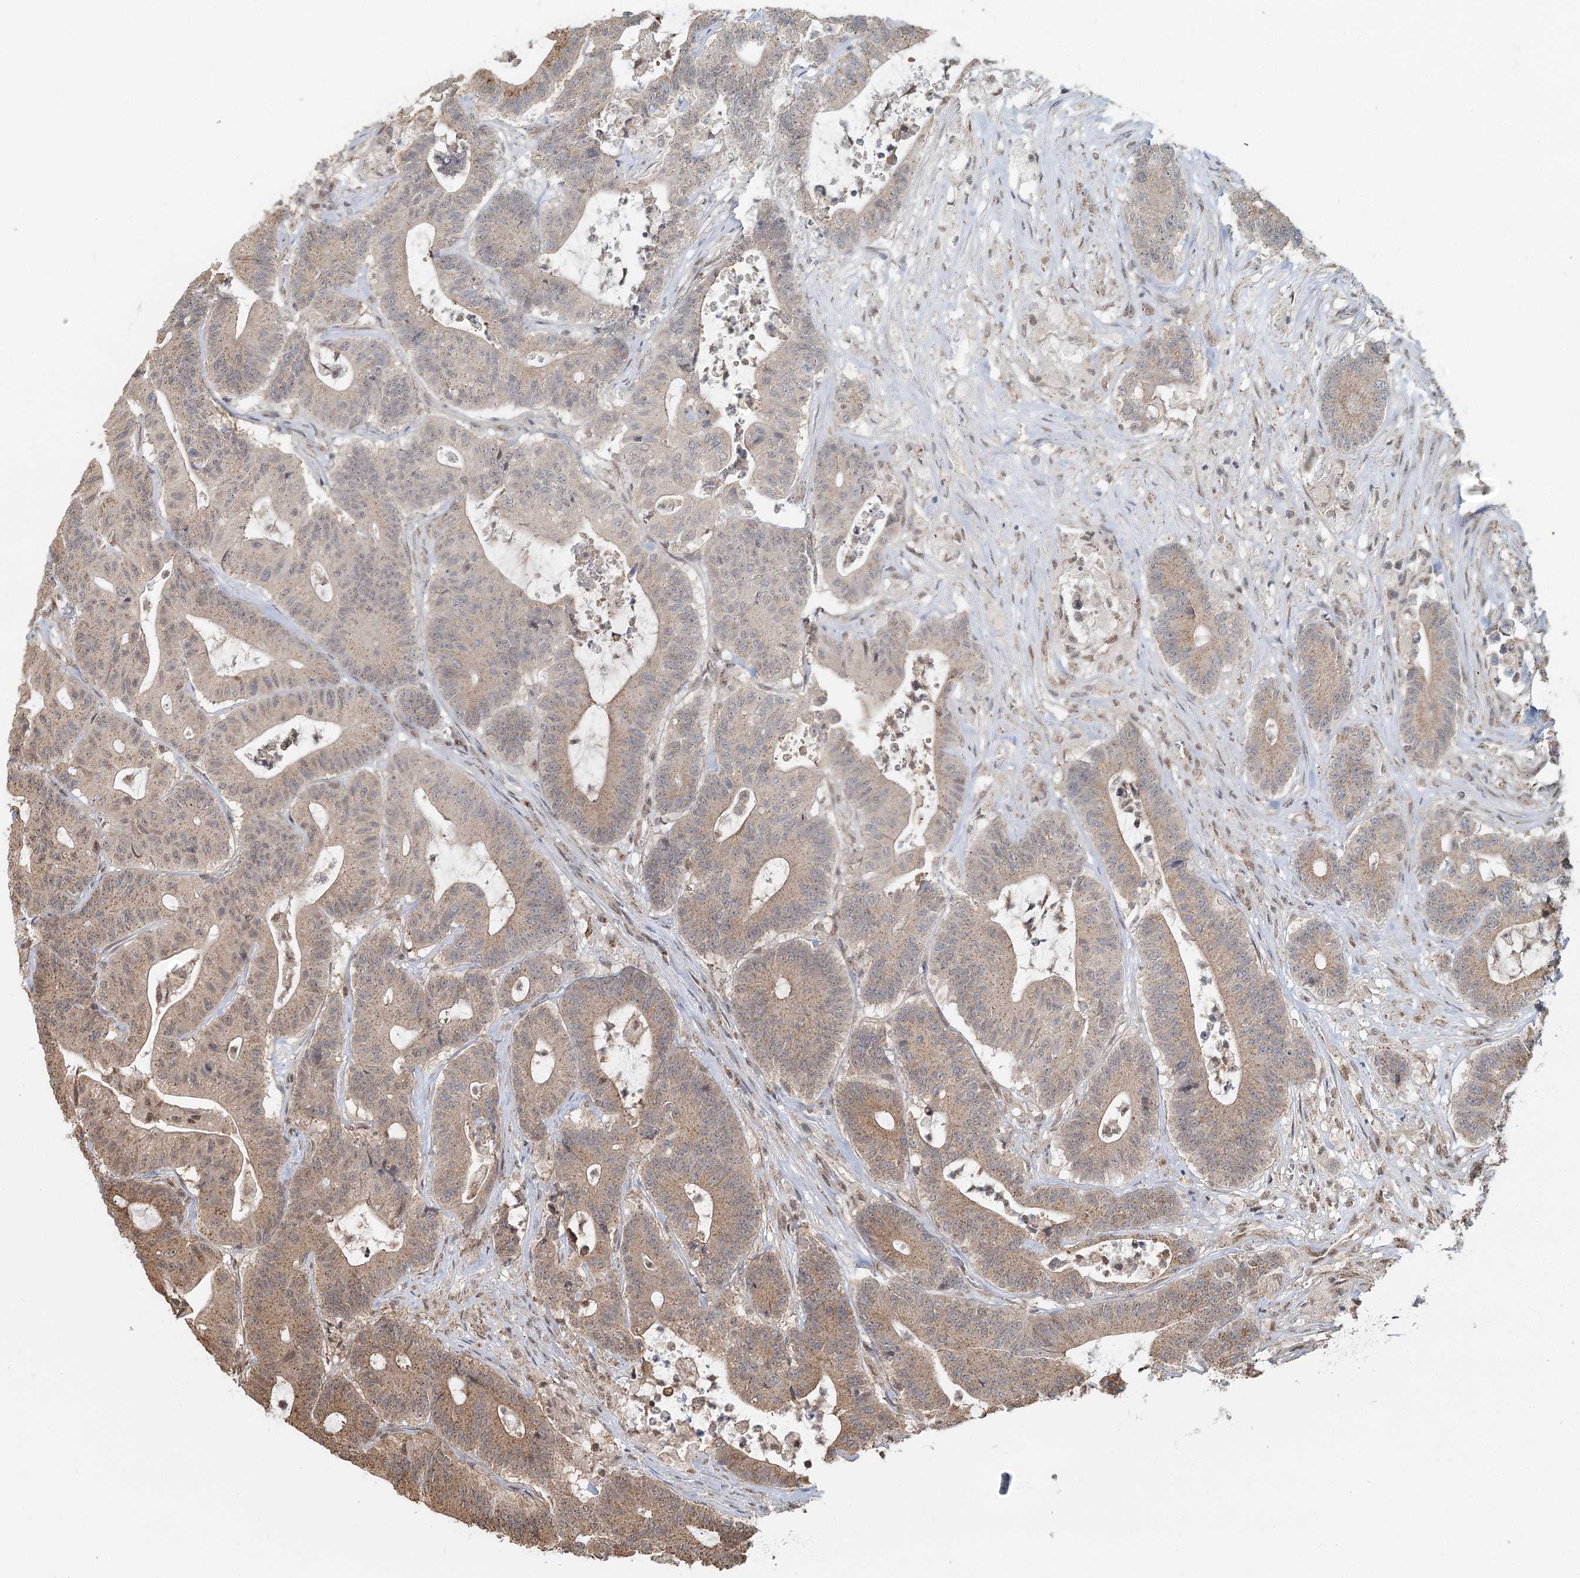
{"staining": {"intensity": "moderate", "quantity": "25%-75%", "location": "cytoplasmic/membranous,nuclear"}, "tissue": "colorectal cancer", "cell_type": "Tumor cells", "image_type": "cancer", "snomed": [{"axis": "morphology", "description": "Adenocarcinoma, NOS"}, {"axis": "topography", "description": "Colon"}], "caption": "This histopathology image shows IHC staining of human adenocarcinoma (colorectal), with medium moderate cytoplasmic/membranous and nuclear positivity in approximately 25%-75% of tumor cells.", "gene": "GPALPP1", "patient": {"sex": "female", "age": 84}}